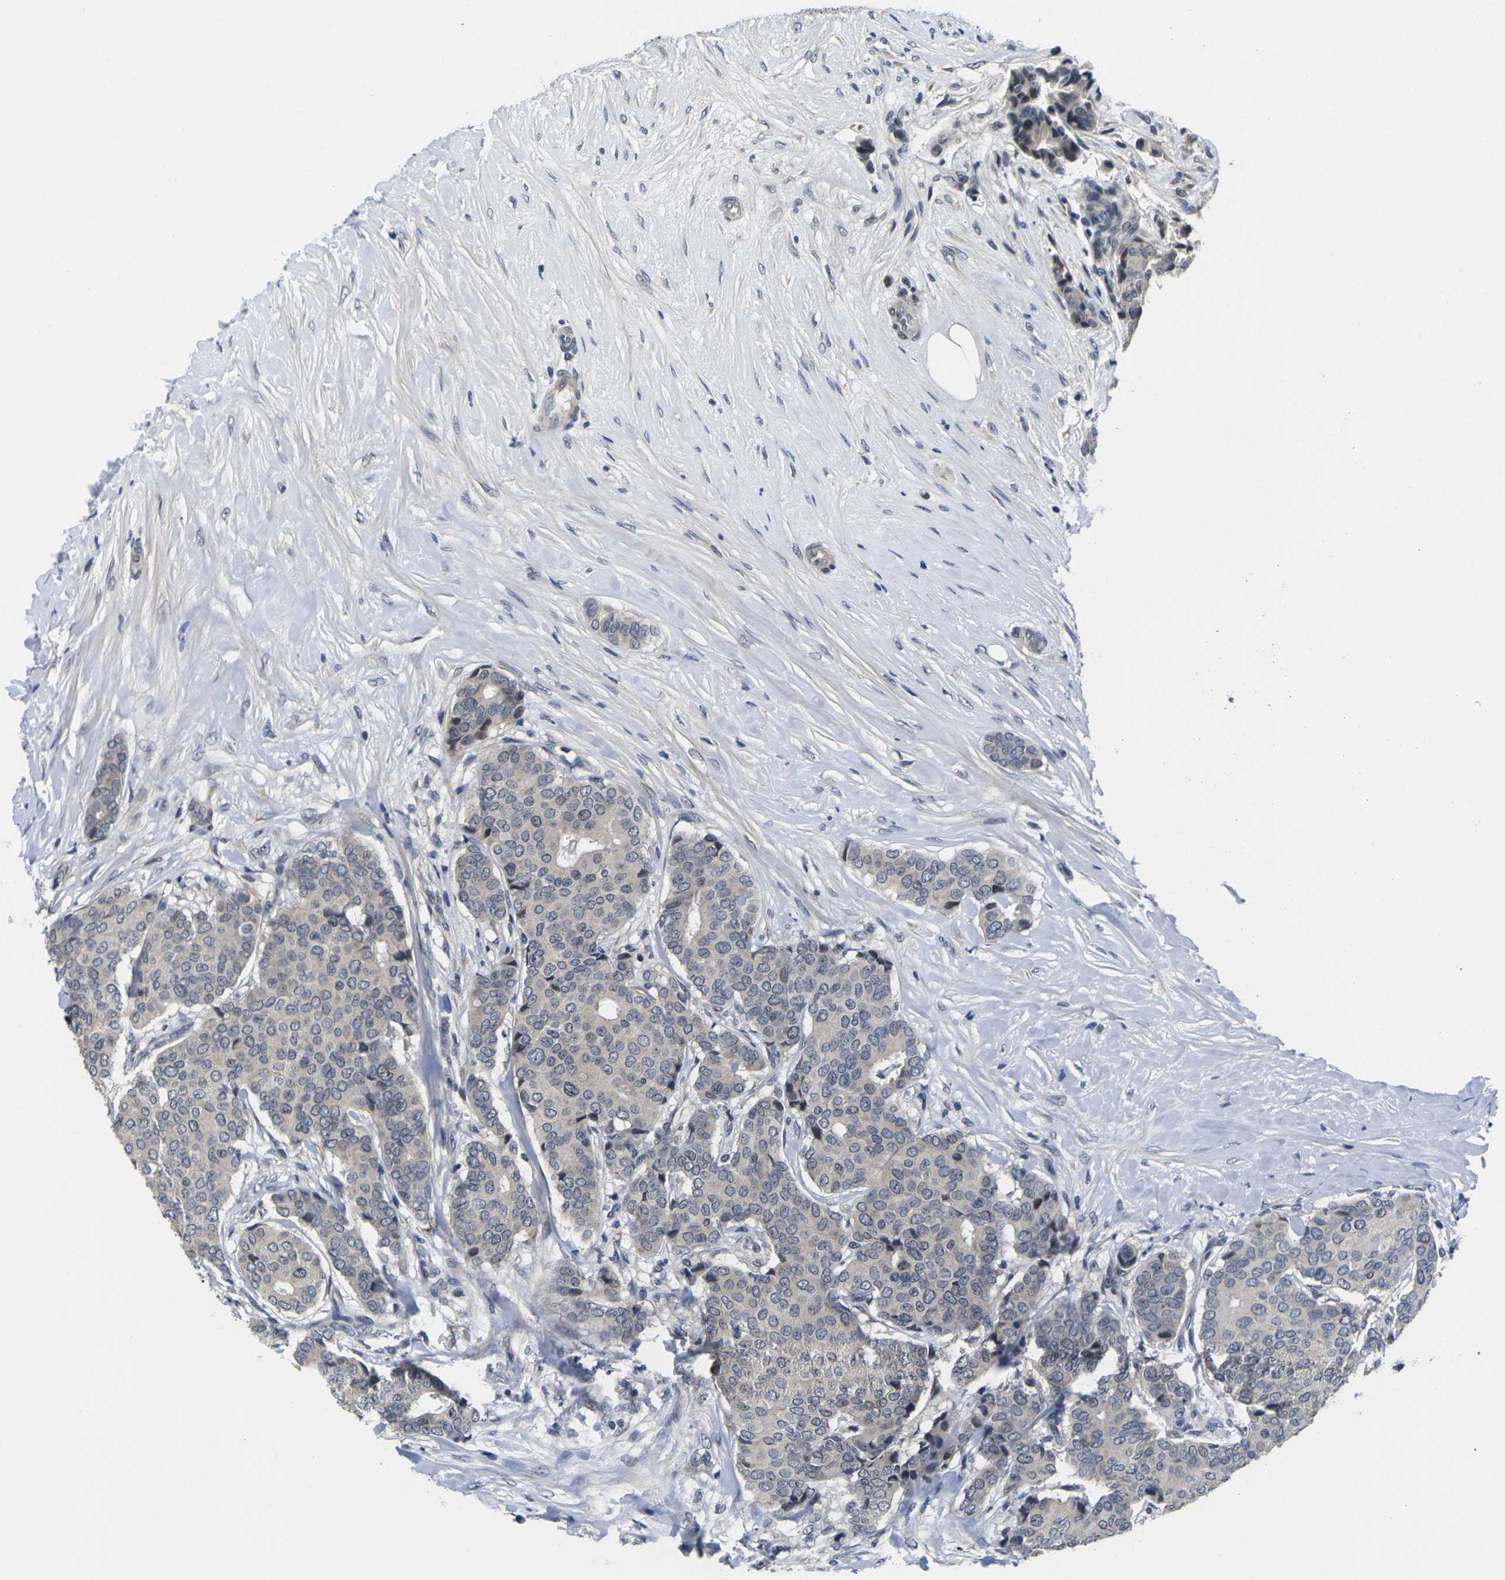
{"staining": {"intensity": "weak", "quantity": "<25%", "location": "cytoplasmic/membranous"}, "tissue": "breast cancer", "cell_type": "Tumor cells", "image_type": "cancer", "snomed": [{"axis": "morphology", "description": "Duct carcinoma"}, {"axis": "topography", "description": "Breast"}], "caption": "Immunohistochemistry (IHC) of breast cancer demonstrates no expression in tumor cells.", "gene": "ST6GAL2", "patient": {"sex": "female", "age": 75}}